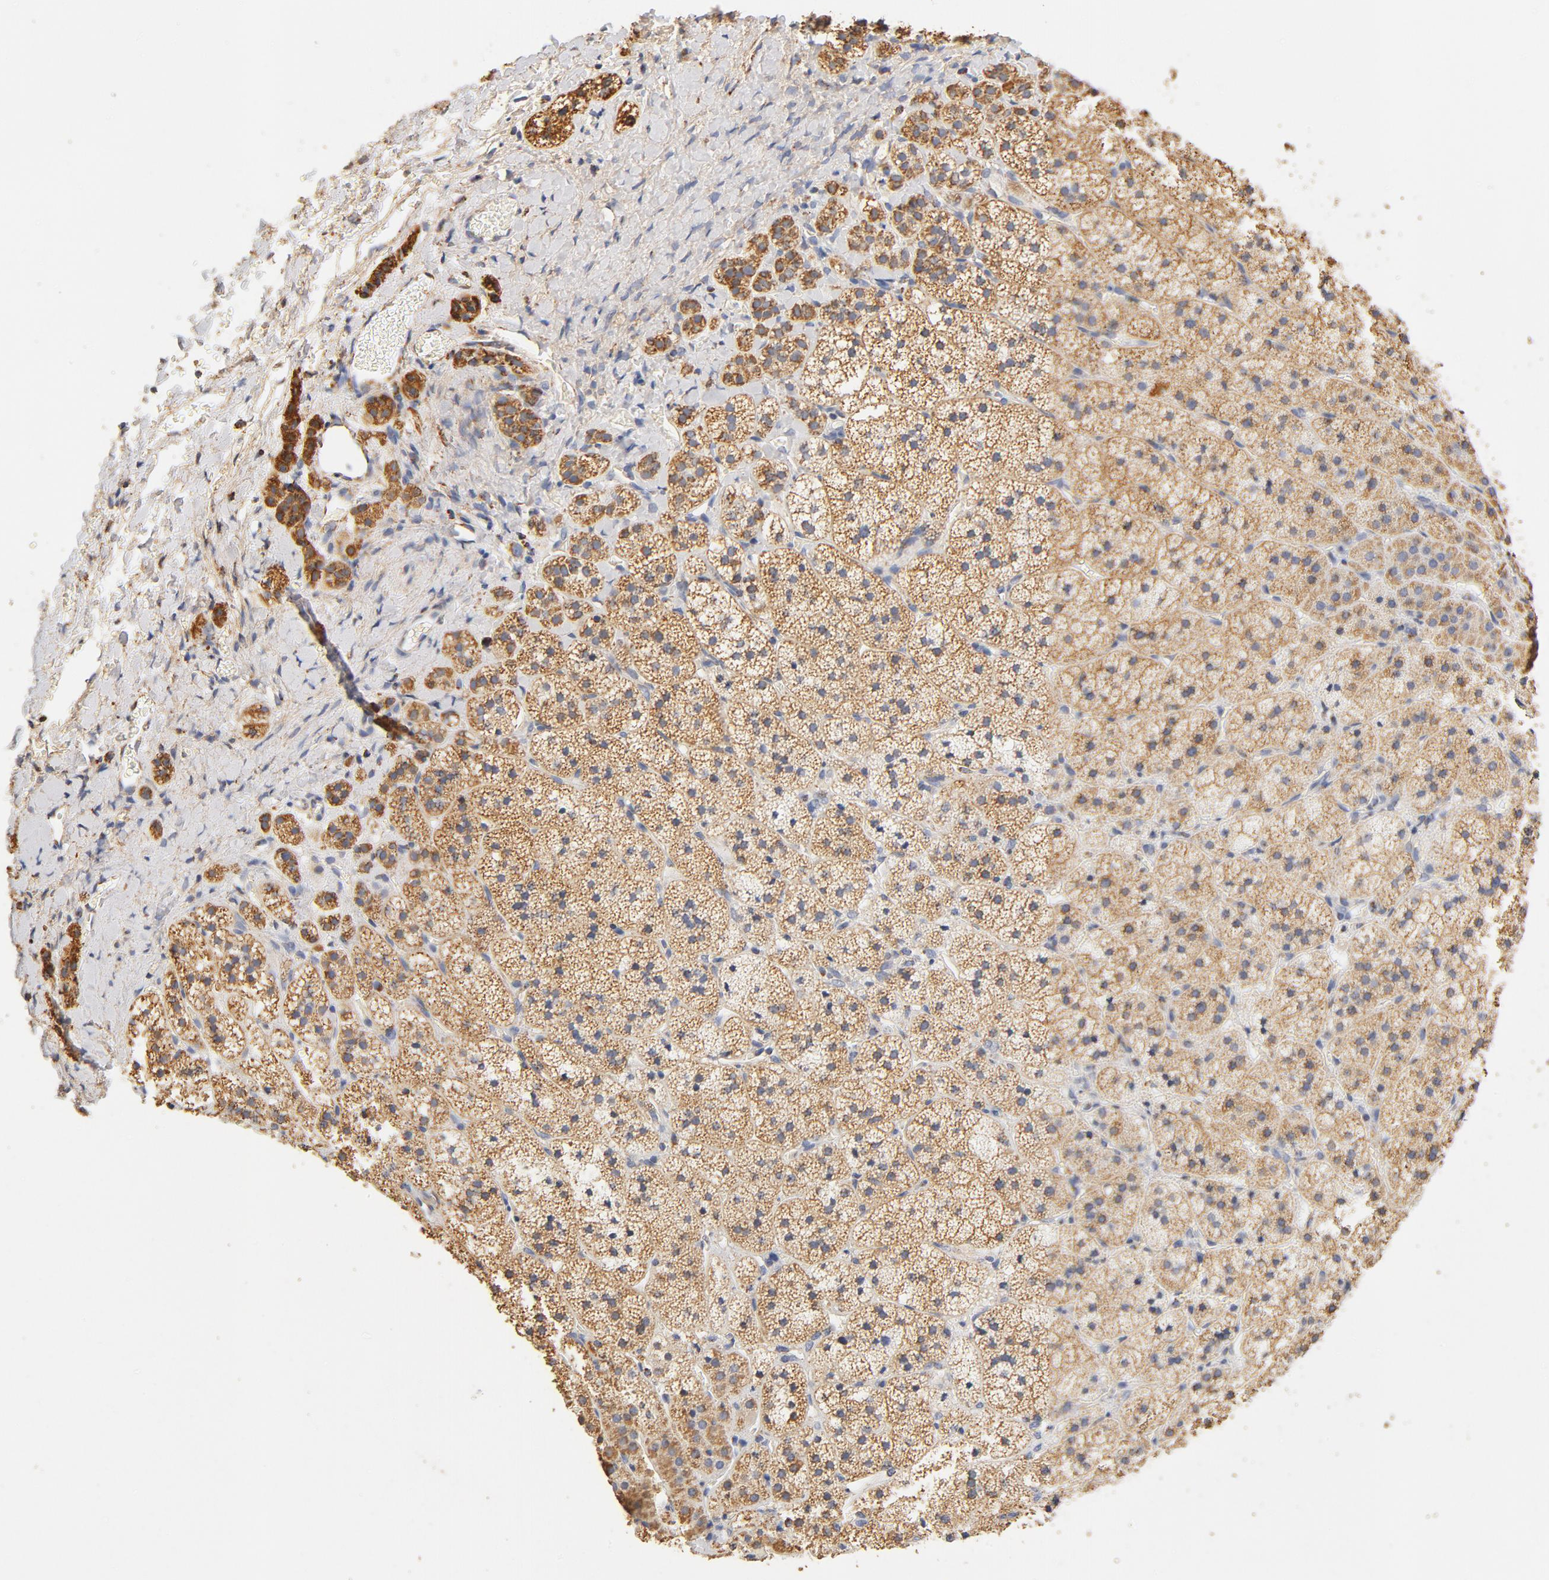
{"staining": {"intensity": "moderate", "quantity": ">75%", "location": "cytoplasmic/membranous"}, "tissue": "adrenal gland", "cell_type": "Glandular cells", "image_type": "normal", "snomed": [{"axis": "morphology", "description": "Normal tissue, NOS"}, {"axis": "topography", "description": "Adrenal gland"}], "caption": "Glandular cells demonstrate medium levels of moderate cytoplasmic/membranous staining in about >75% of cells in normal adrenal gland. The staining was performed using DAB (3,3'-diaminobenzidine) to visualize the protein expression in brown, while the nuclei were stained in blue with hematoxylin (Magnification: 20x).", "gene": "COX4I1", "patient": {"sex": "female", "age": 44}}